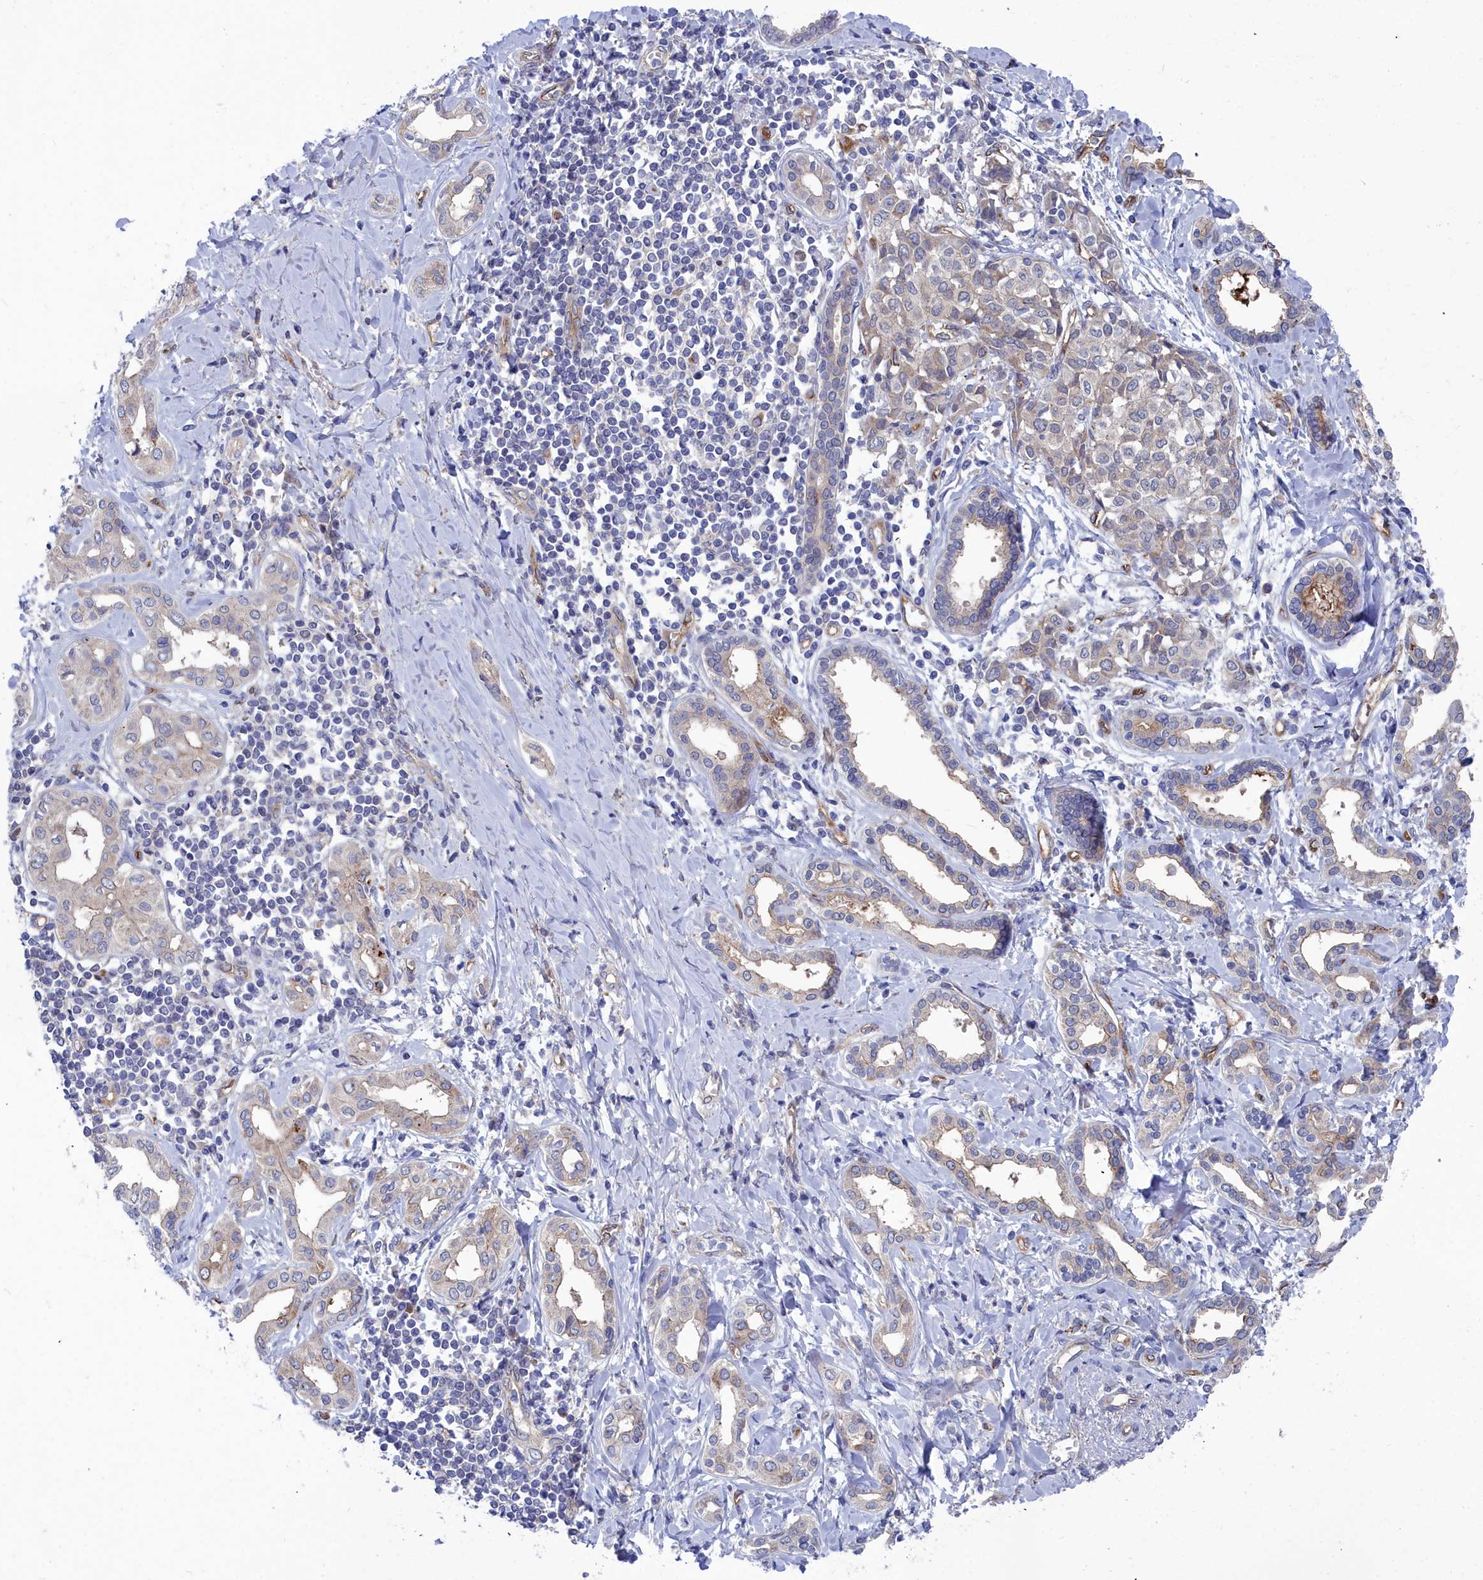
{"staining": {"intensity": "negative", "quantity": "none", "location": "none"}, "tissue": "liver cancer", "cell_type": "Tumor cells", "image_type": "cancer", "snomed": [{"axis": "morphology", "description": "Cholangiocarcinoma"}, {"axis": "topography", "description": "Liver"}], "caption": "This is an immunohistochemistry (IHC) micrograph of human liver cholangiocarcinoma. There is no expression in tumor cells.", "gene": "RDX", "patient": {"sex": "female", "age": 77}}